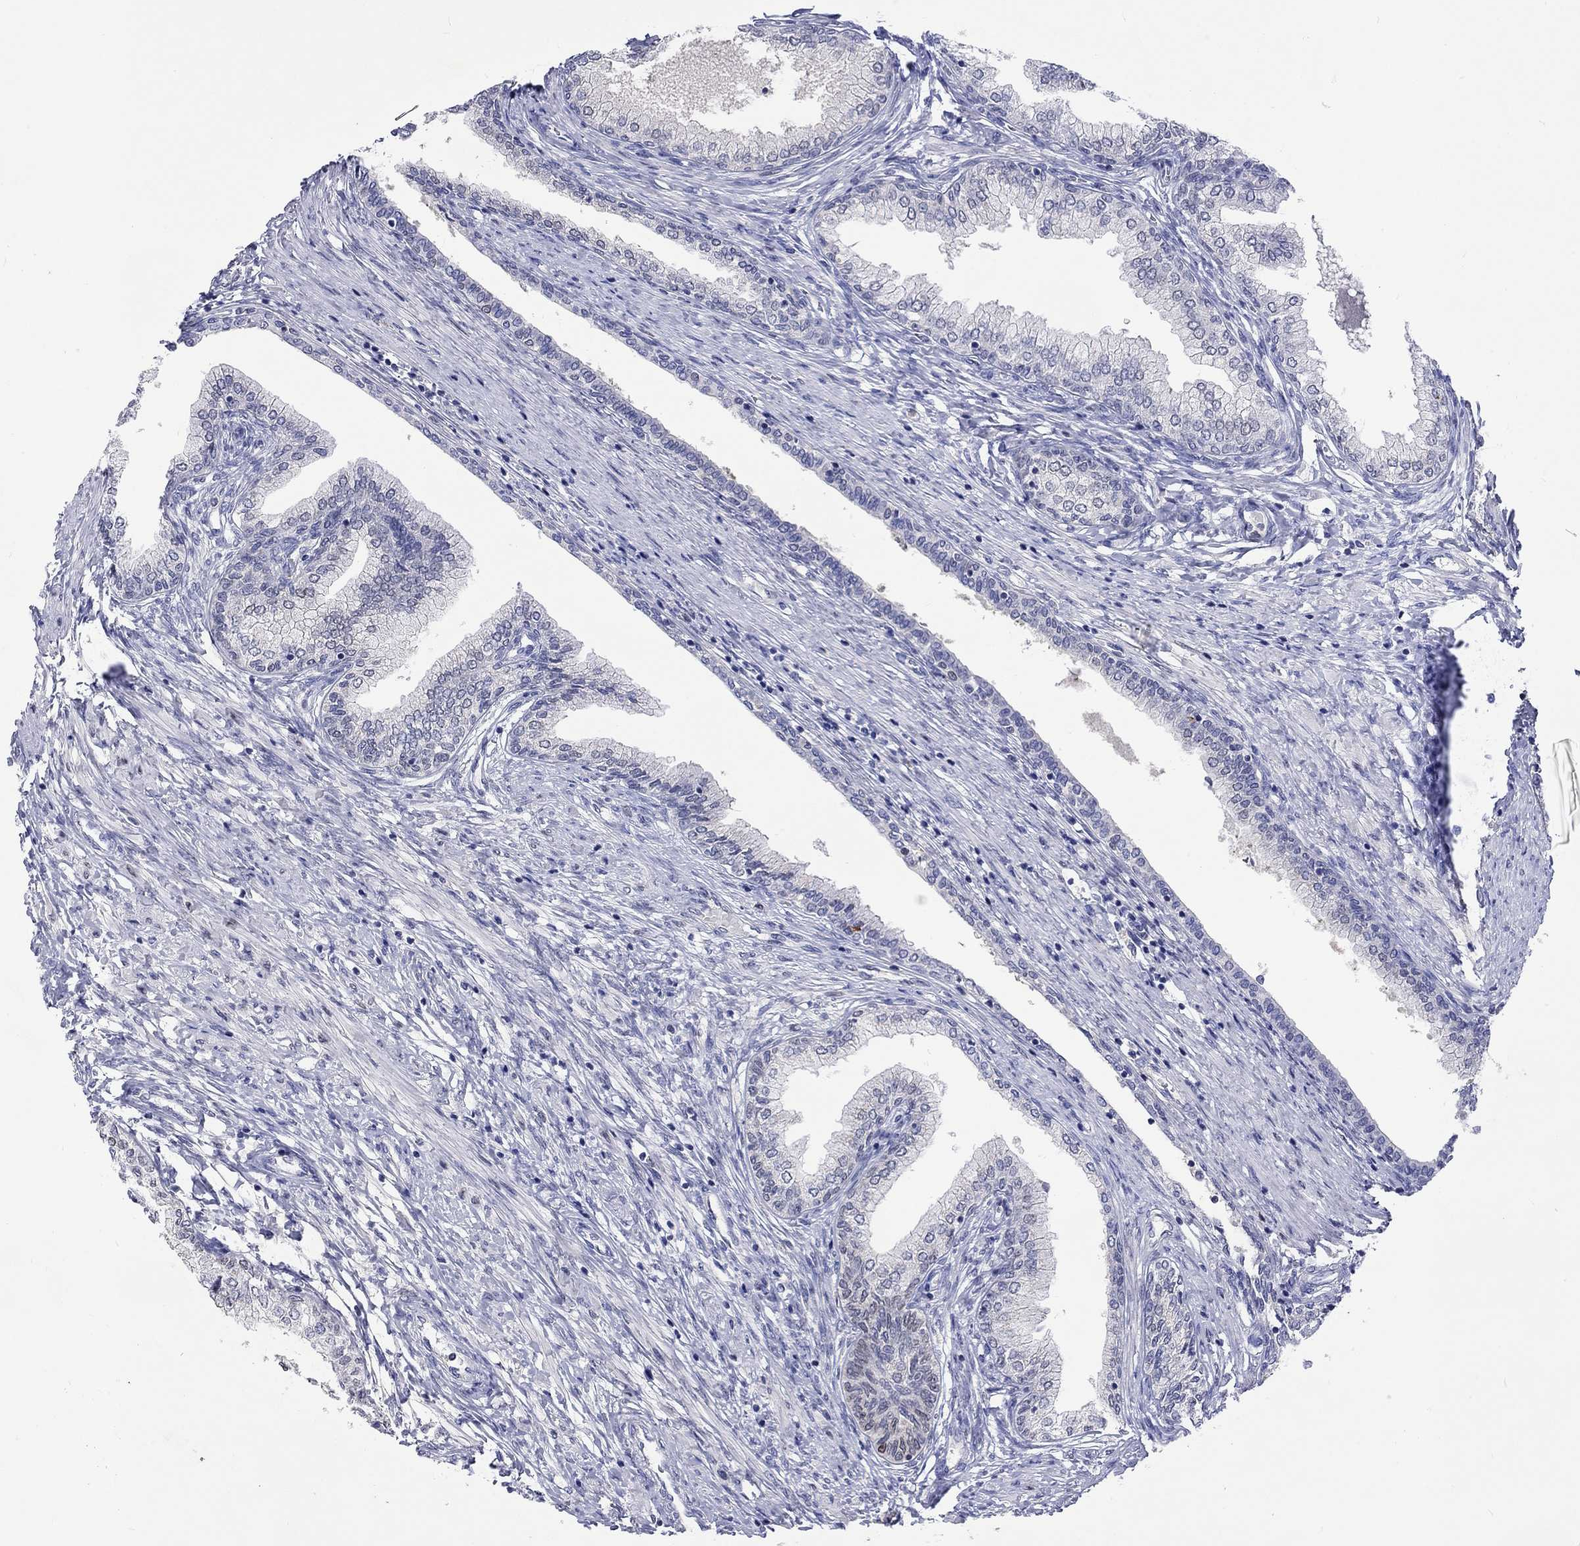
{"staining": {"intensity": "negative", "quantity": "none", "location": "none"}, "tissue": "prostate cancer", "cell_type": "Tumor cells", "image_type": "cancer", "snomed": [{"axis": "morphology", "description": "Adenocarcinoma, Low grade"}, {"axis": "topography", "description": "Prostate and seminal vesicle, NOS"}], "caption": "A photomicrograph of human prostate cancer is negative for staining in tumor cells.", "gene": "LRFN4", "patient": {"sex": "male", "age": 61}}